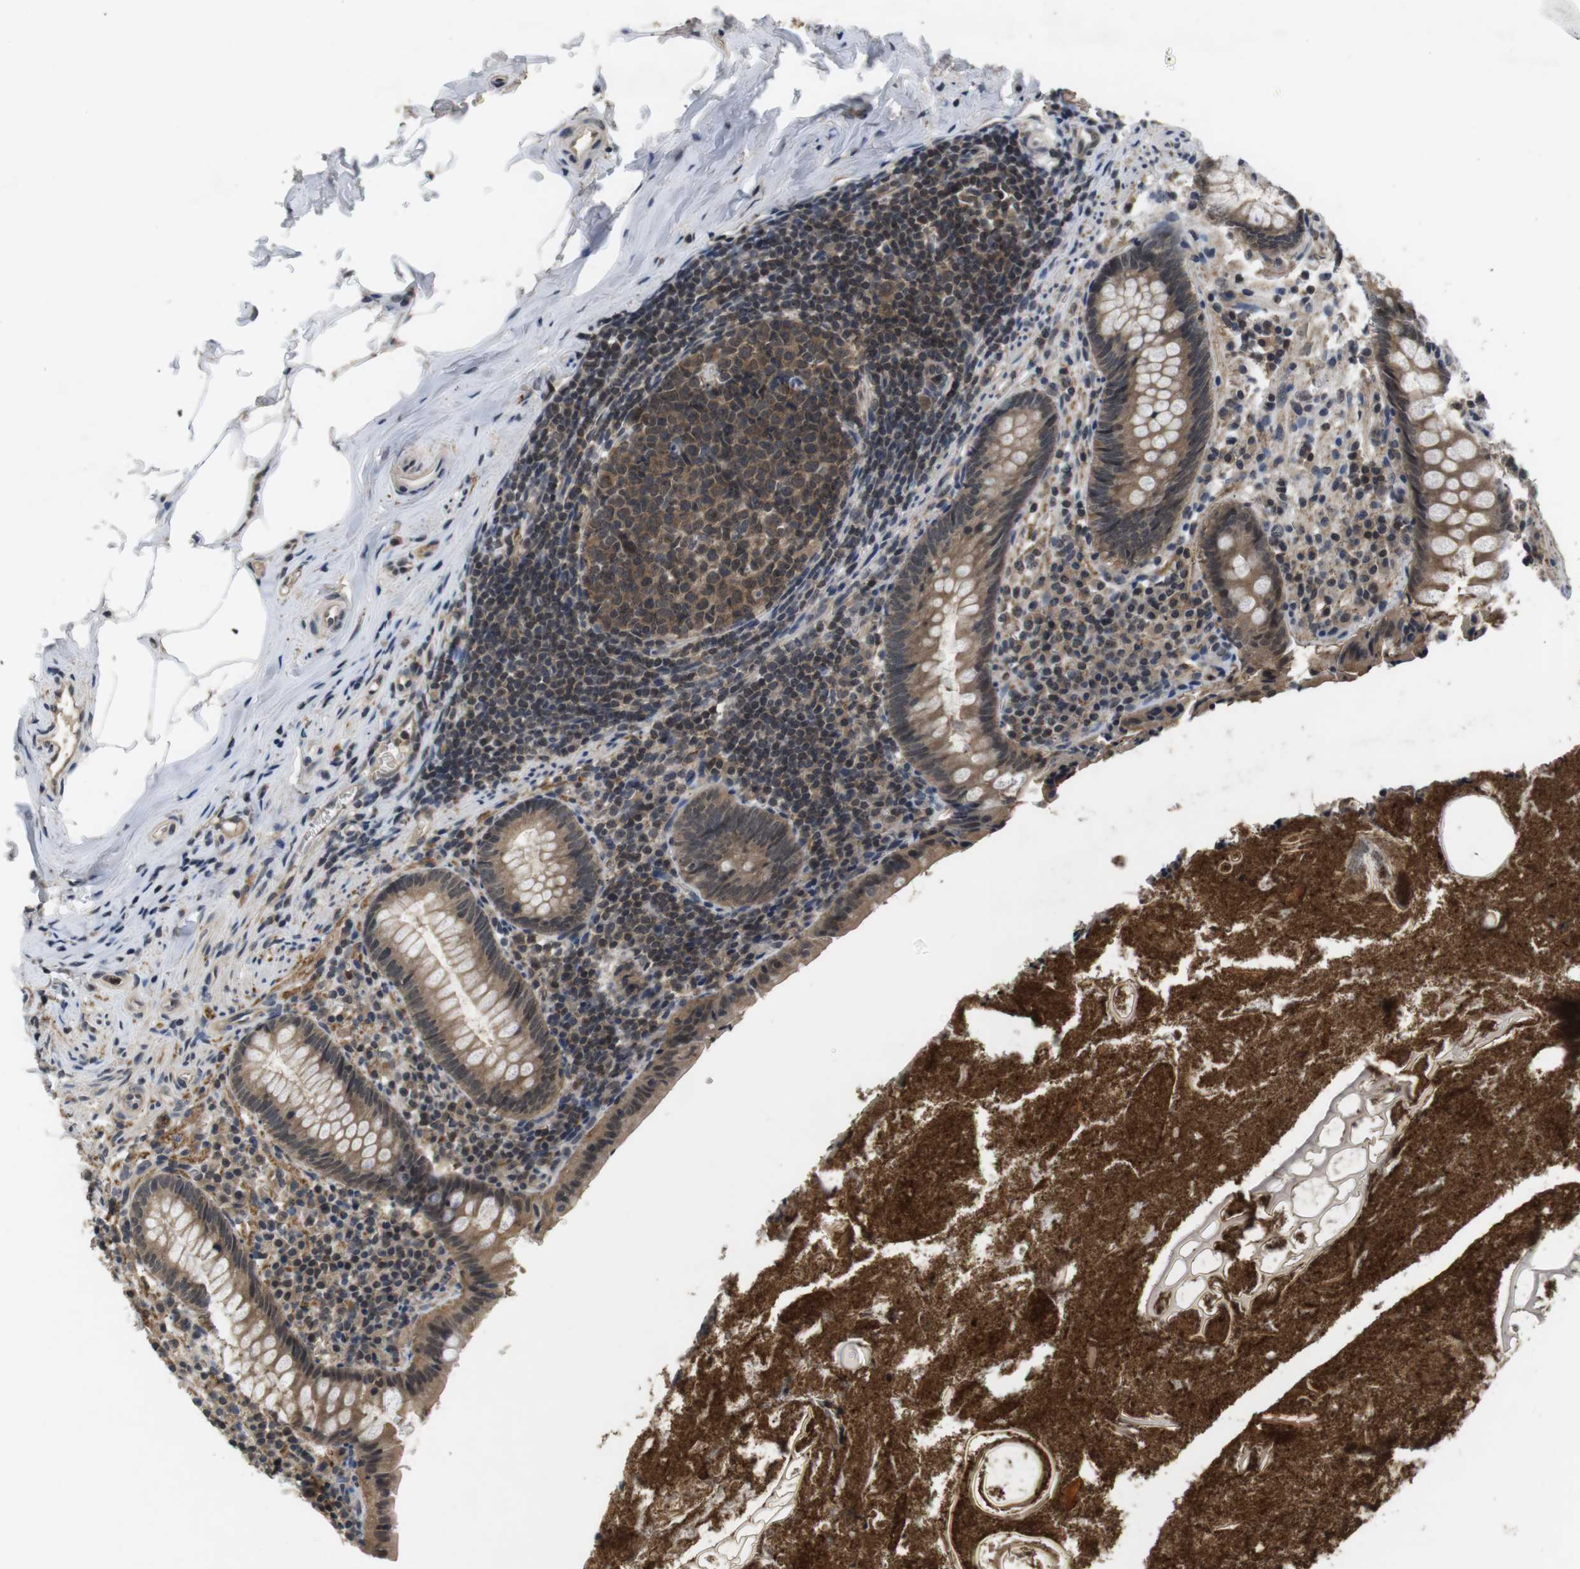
{"staining": {"intensity": "moderate", "quantity": "25%-75%", "location": "cytoplasmic/membranous"}, "tissue": "appendix", "cell_type": "Glandular cells", "image_type": "normal", "snomed": [{"axis": "morphology", "description": "Normal tissue, NOS"}, {"axis": "topography", "description": "Appendix"}], "caption": "Human appendix stained for a protein (brown) demonstrates moderate cytoplasmic/membranous positive positivity in about 25%-75% of glandular cells.", "gene": "FADD", "patient": {"sex": "male", "age": 52}}